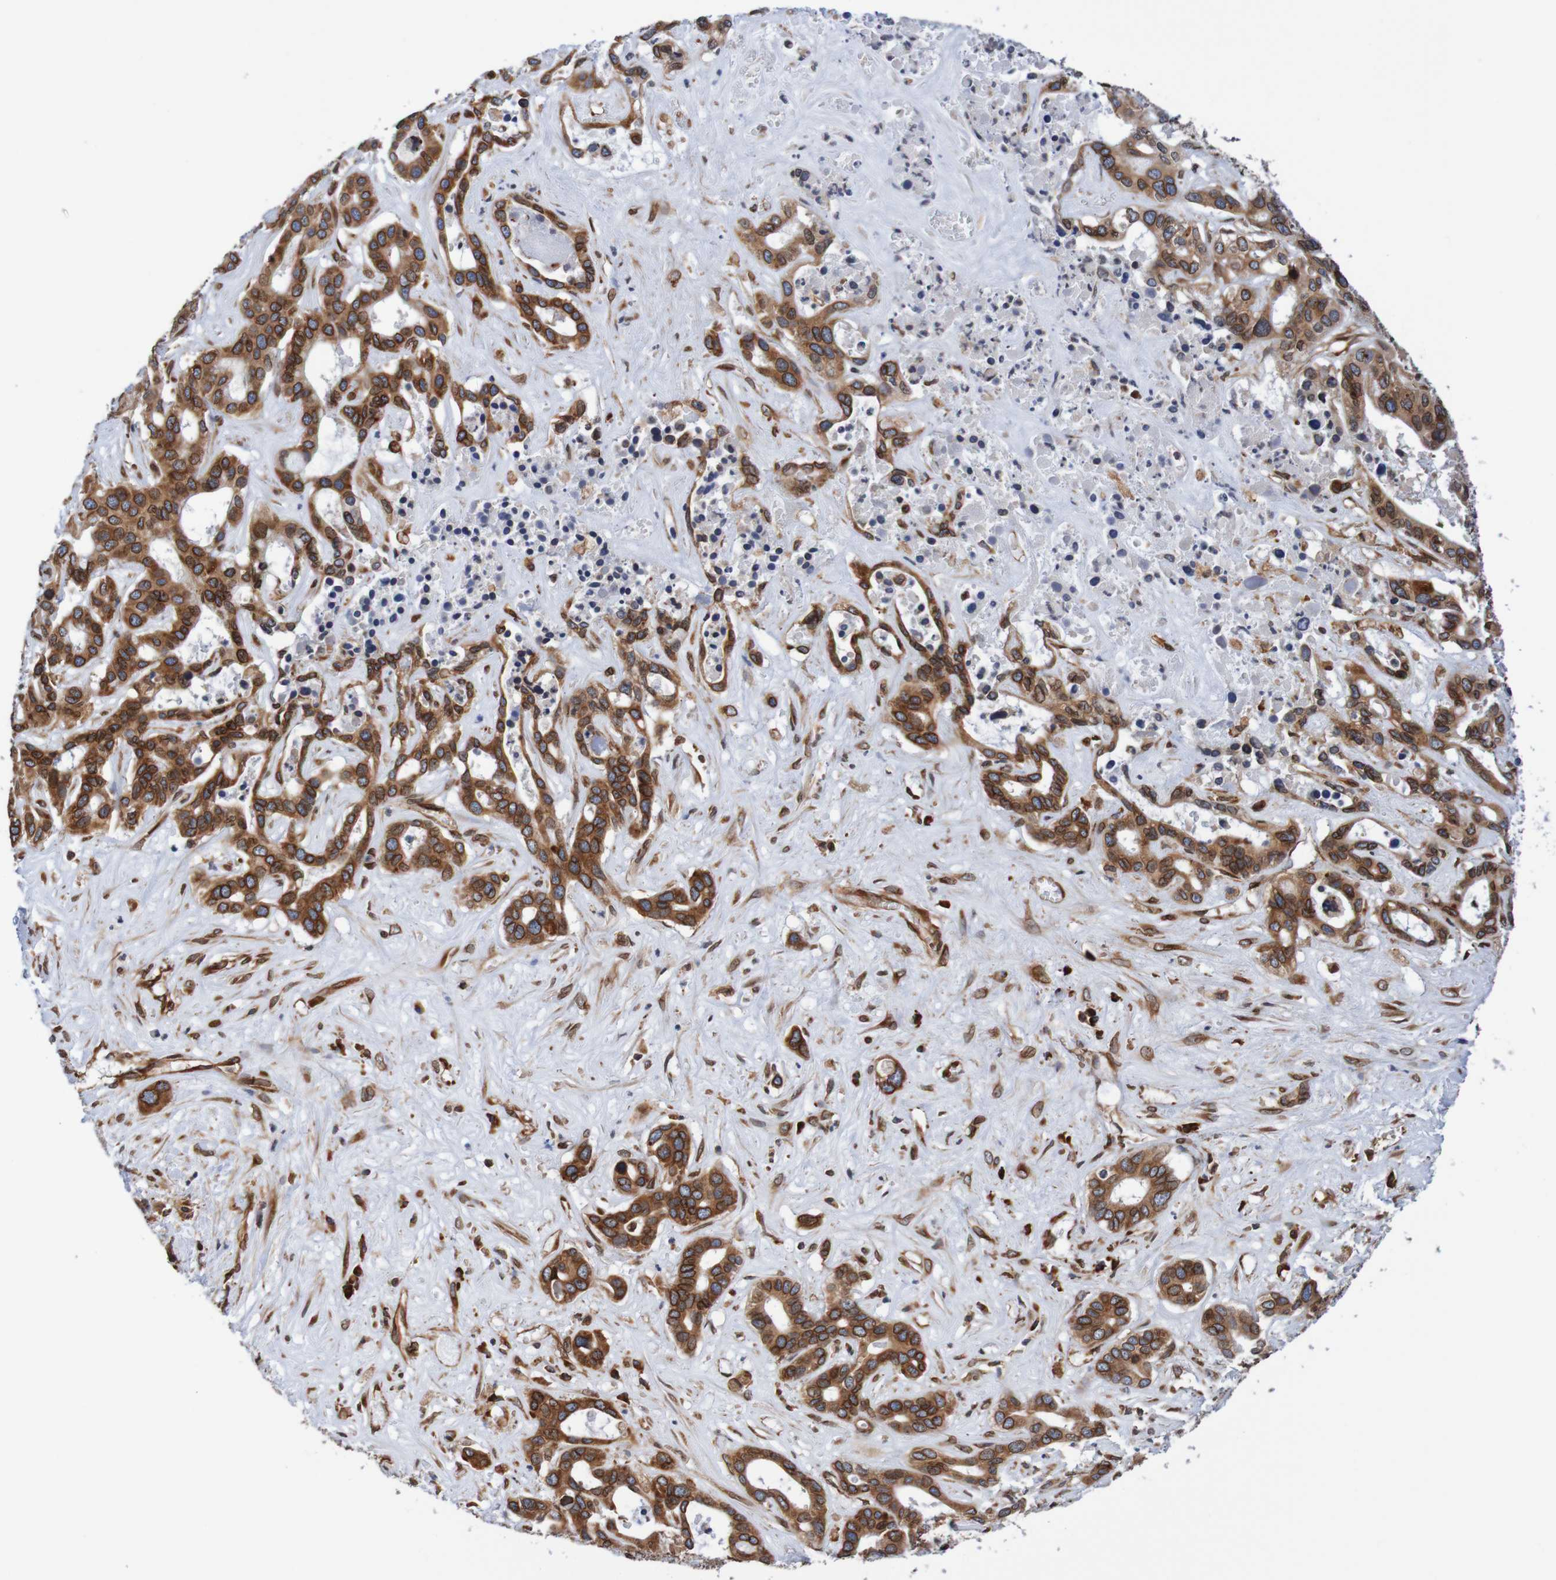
{"staining": {"intensity": "strong", "quantity": ">75%", "location": "cytoplasmic/membranous,nuclear"}, "tissue": "liver cancer", "cell_type": "Tumor cells", "image_type": "cancer", "snomed": [{"axis": "morphology", "description": "Cholangiocarcinoma"}, {"axis": "topography", "description": "Liver"}], "caption": "Protein staining by immunohistochemistry demonstrates strong cytoplasmic/membranous and nuclear expression in about >75% of tumor cells in liver cancer (cholangiocarcinoma).", "gene": "TMEM109", "patient": {"sex": "female", "age": 65}}